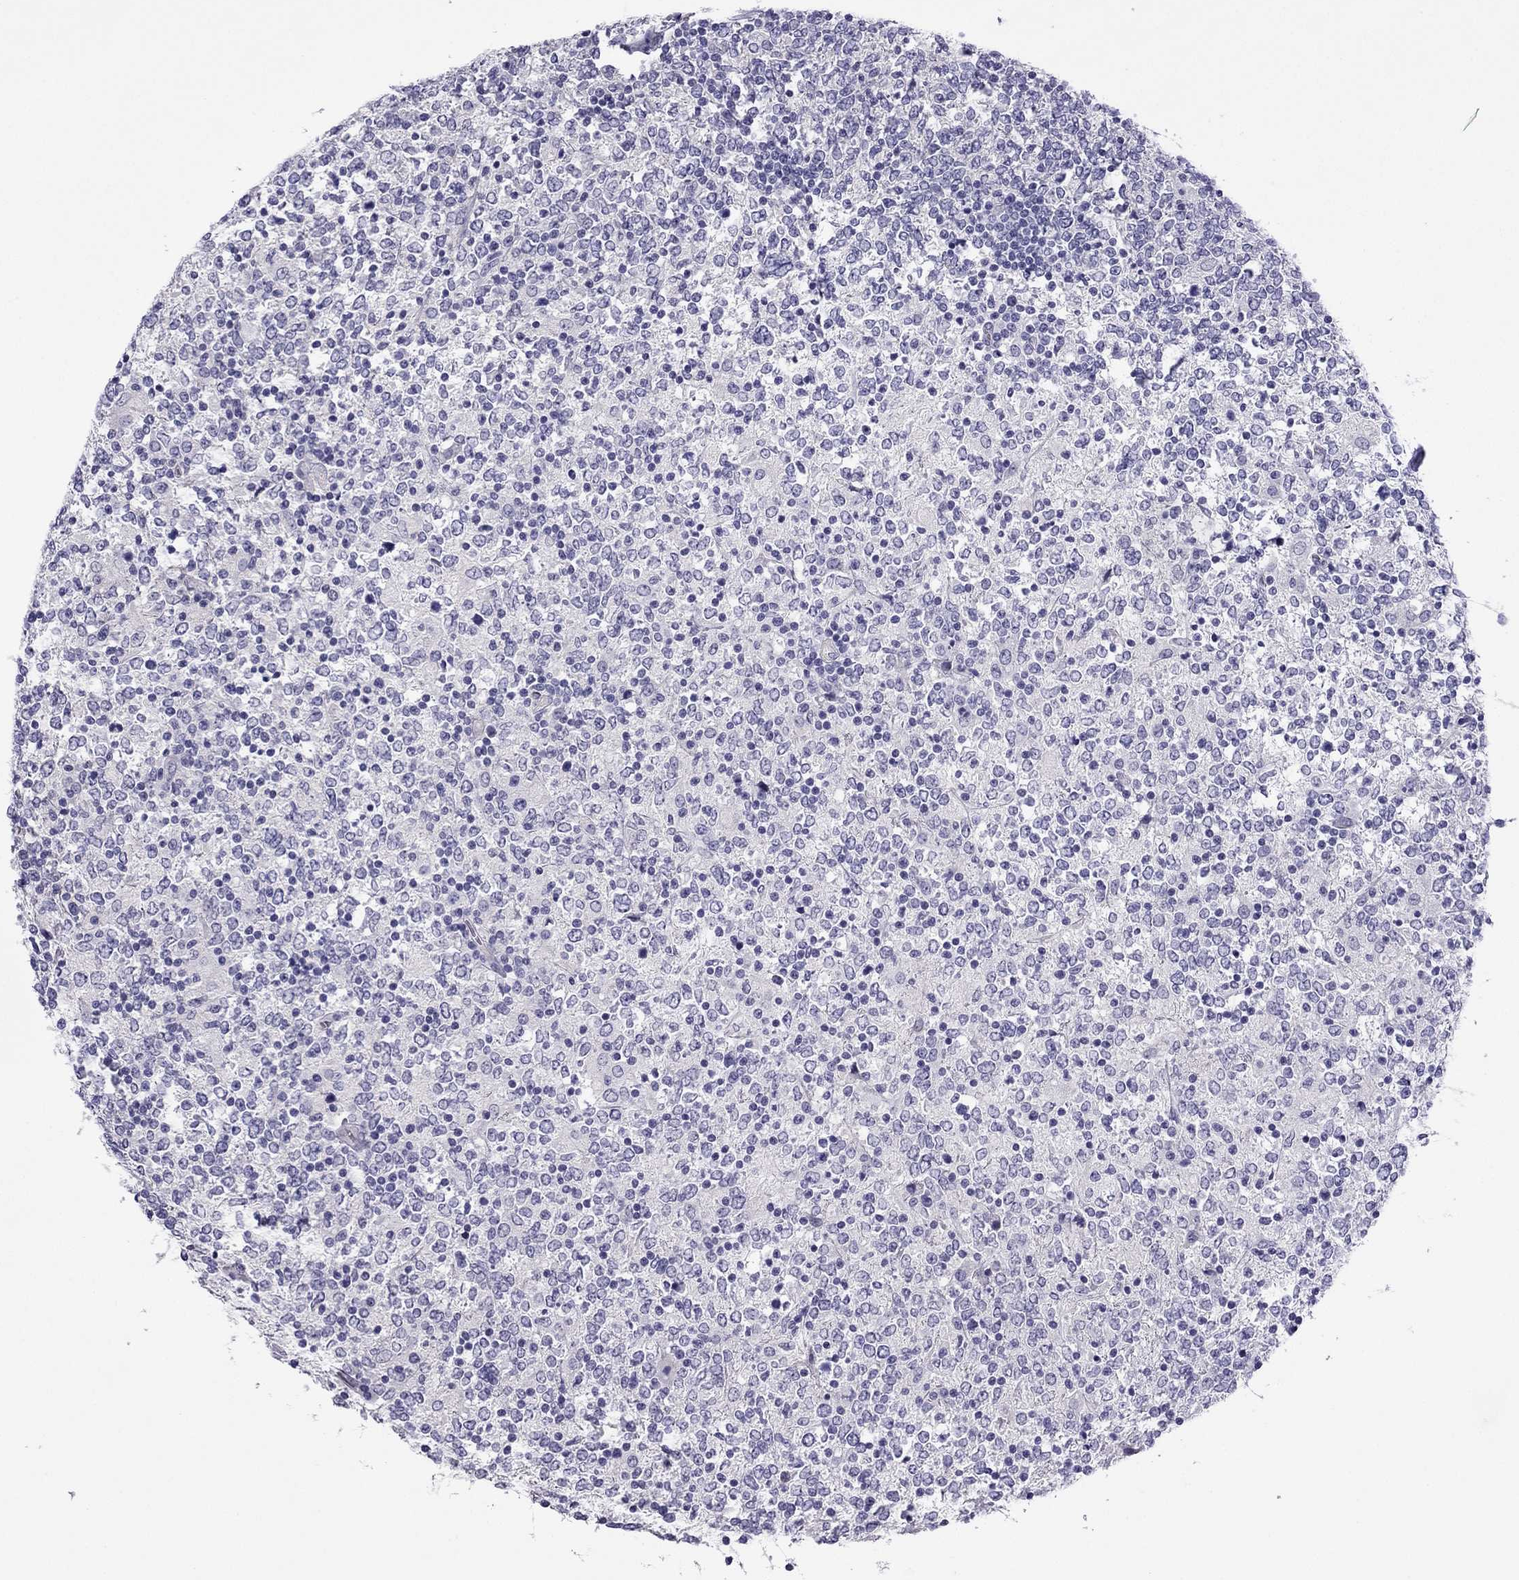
{"staining": {"intensity": "negative", "quantity": "none", "location": "none"}, "tissue": "lymphoma", "cell_type": "Tumor cells", "image_type": "cancer", "snomed": [{"axis": "morphology", "description": "Malignant lymphoma, non-Hodgkin's type, High grade"}, {"axis": "topography", "description": "Lymph node"}], "caption": "High-grade malignant lymphoma, non-Hodgkin's type was stained to show a protein in brown. There is no significant staining in tumor cells. Brightfield microscopy of immunohistochemistry (IHC) stained with DAB (3,3'-diaminobenzidine) (brown) and hematoxylin (blue), captured at high magnification.", "gene": "GJA8", "patient": {"sex": "female", "age": 84}}